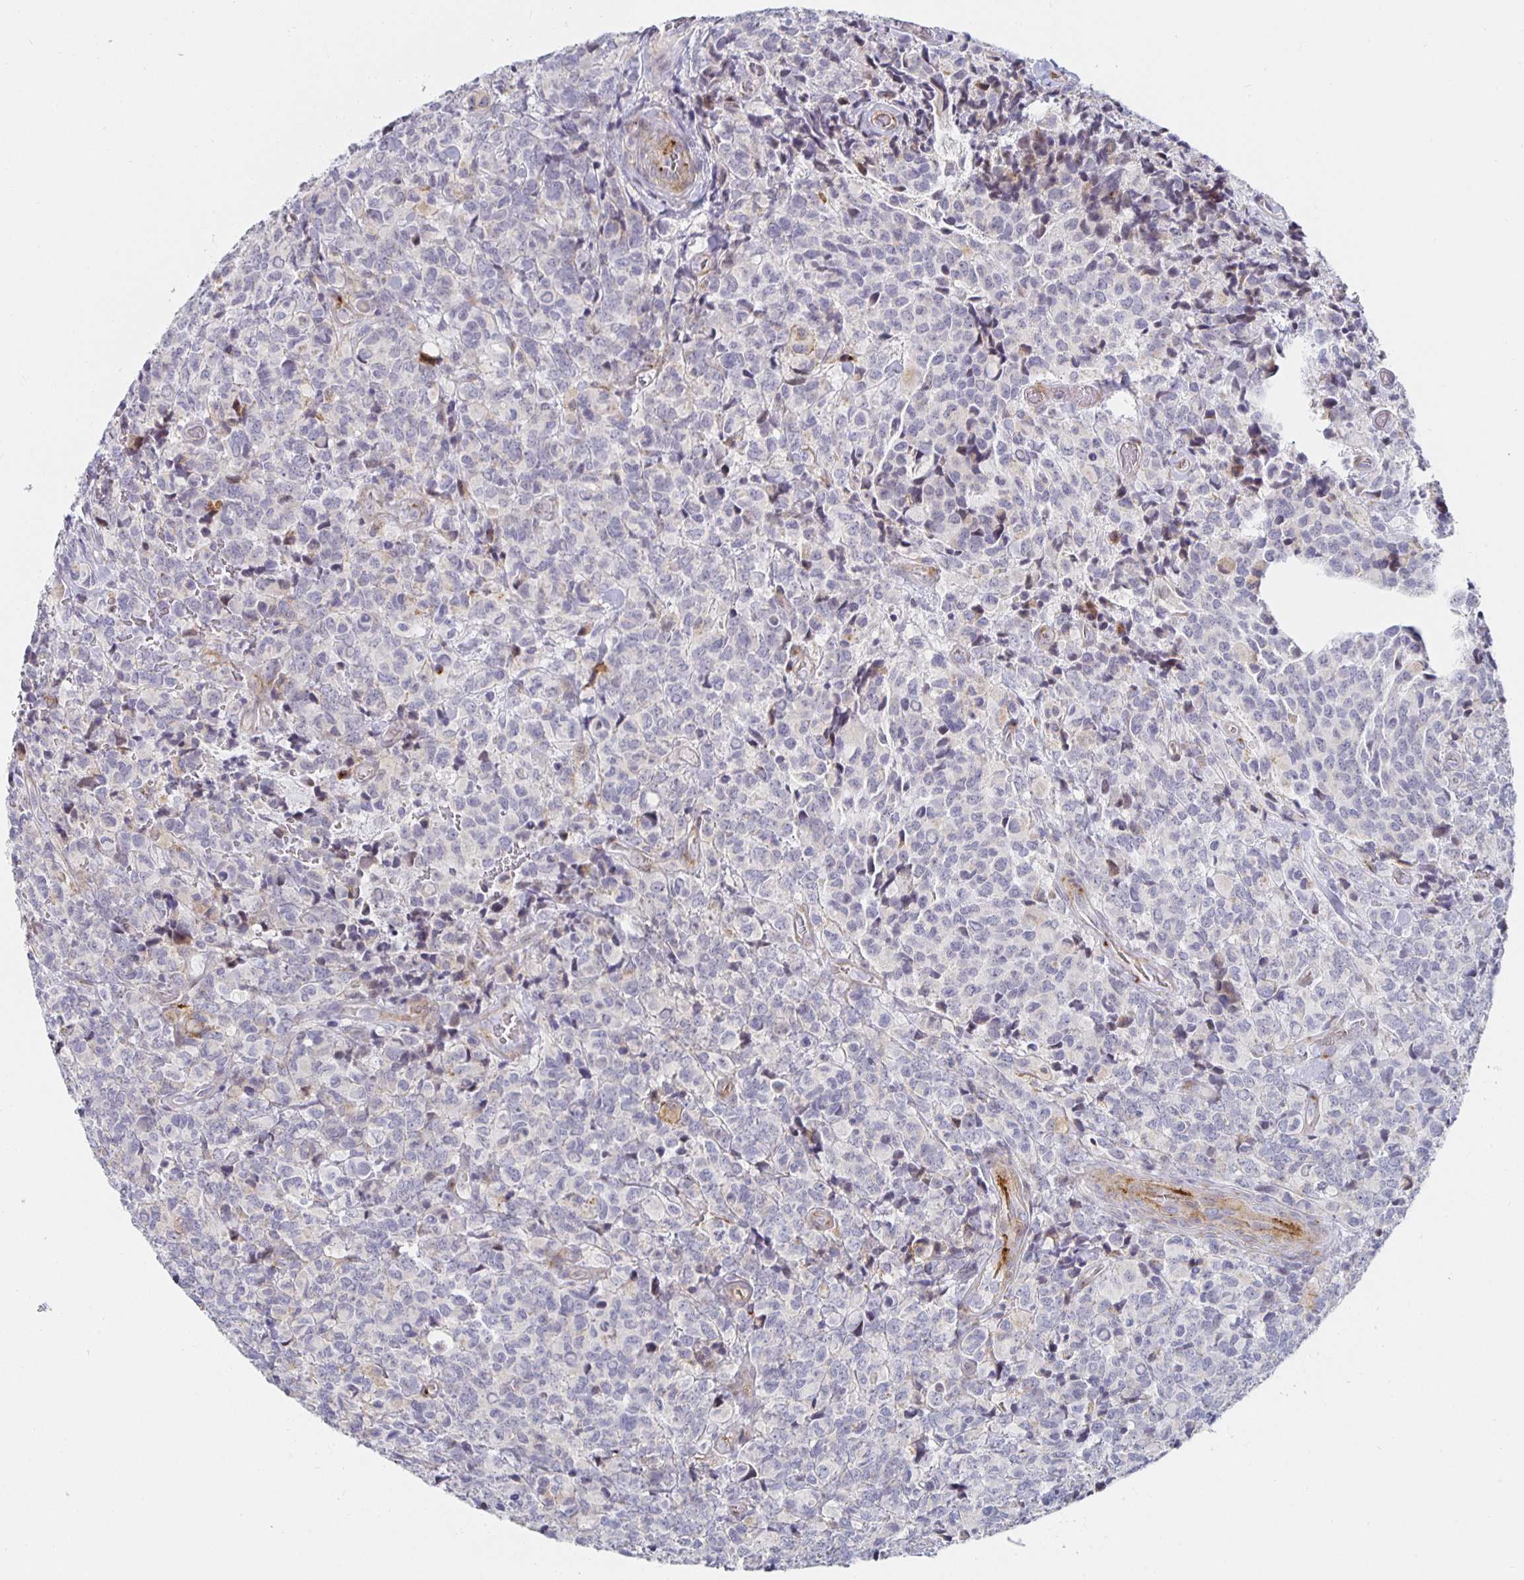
{"staining": {"intensity": "negative", "quantity": "none", "location": "none"}, "tissue": "glioma", "cell_type": "Tumor cells", "image_type": "cancer", "snomed": [{"axis": "morphology", "description": "Glioma, malignant, High grade"}, {"axis": "topography", "description": "Brain"}], "caption": "DAB (3,3'-diaminobenzidine) immunohistochemical staining of glioma displays no significant staining in tumor cells. Brightfield microscopy of immunohistochemistry stained with DAB (3,3'-diaminobenzidine) (brown) and hematoxylin (blue), captured at high magnification.", "gene": "S100G", "patient": {"sex": "male", "age": 39}}